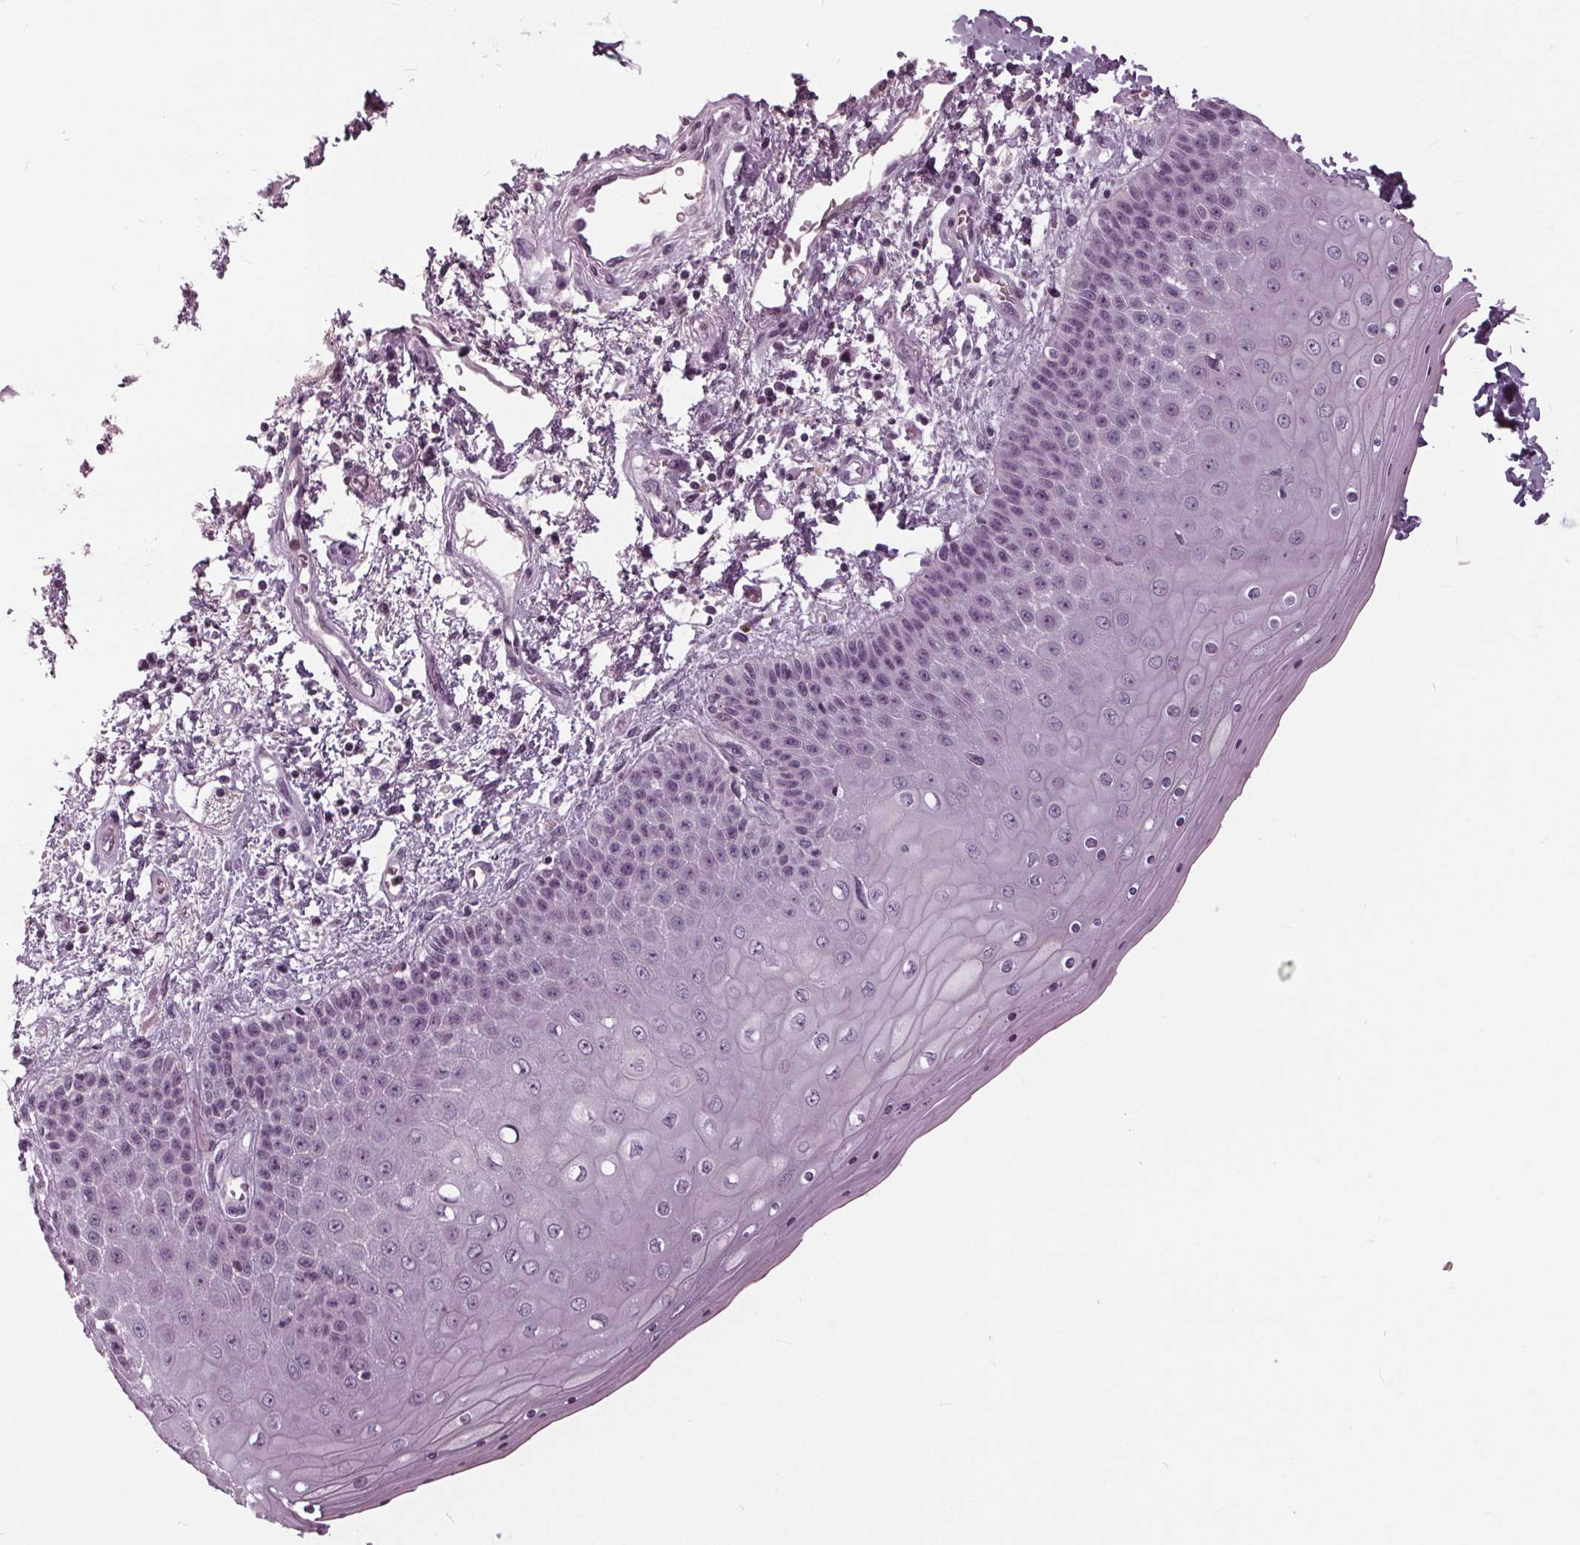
{"staining": {"intensity": "moderate", "quantity": "<25%", "location": "cytoplasmic/membranous"}, "tissue": "skin", "cell_type": "Epidermal cells", "image_type": "normal", "snomed": [{"axis": "morphology", "description": "Normal tissue, NOS"}, {"axis": "topography", "description": "Anal"}], "caption": "IHC micrograph of normal human skin stained for a protein (brown), which shows low levels of moderate cytoplasmic/membranous staining in approximately <25% of epidermal cells.", "gene": "SLC9A4", "patient": {"sex": "female", "age": 46}}